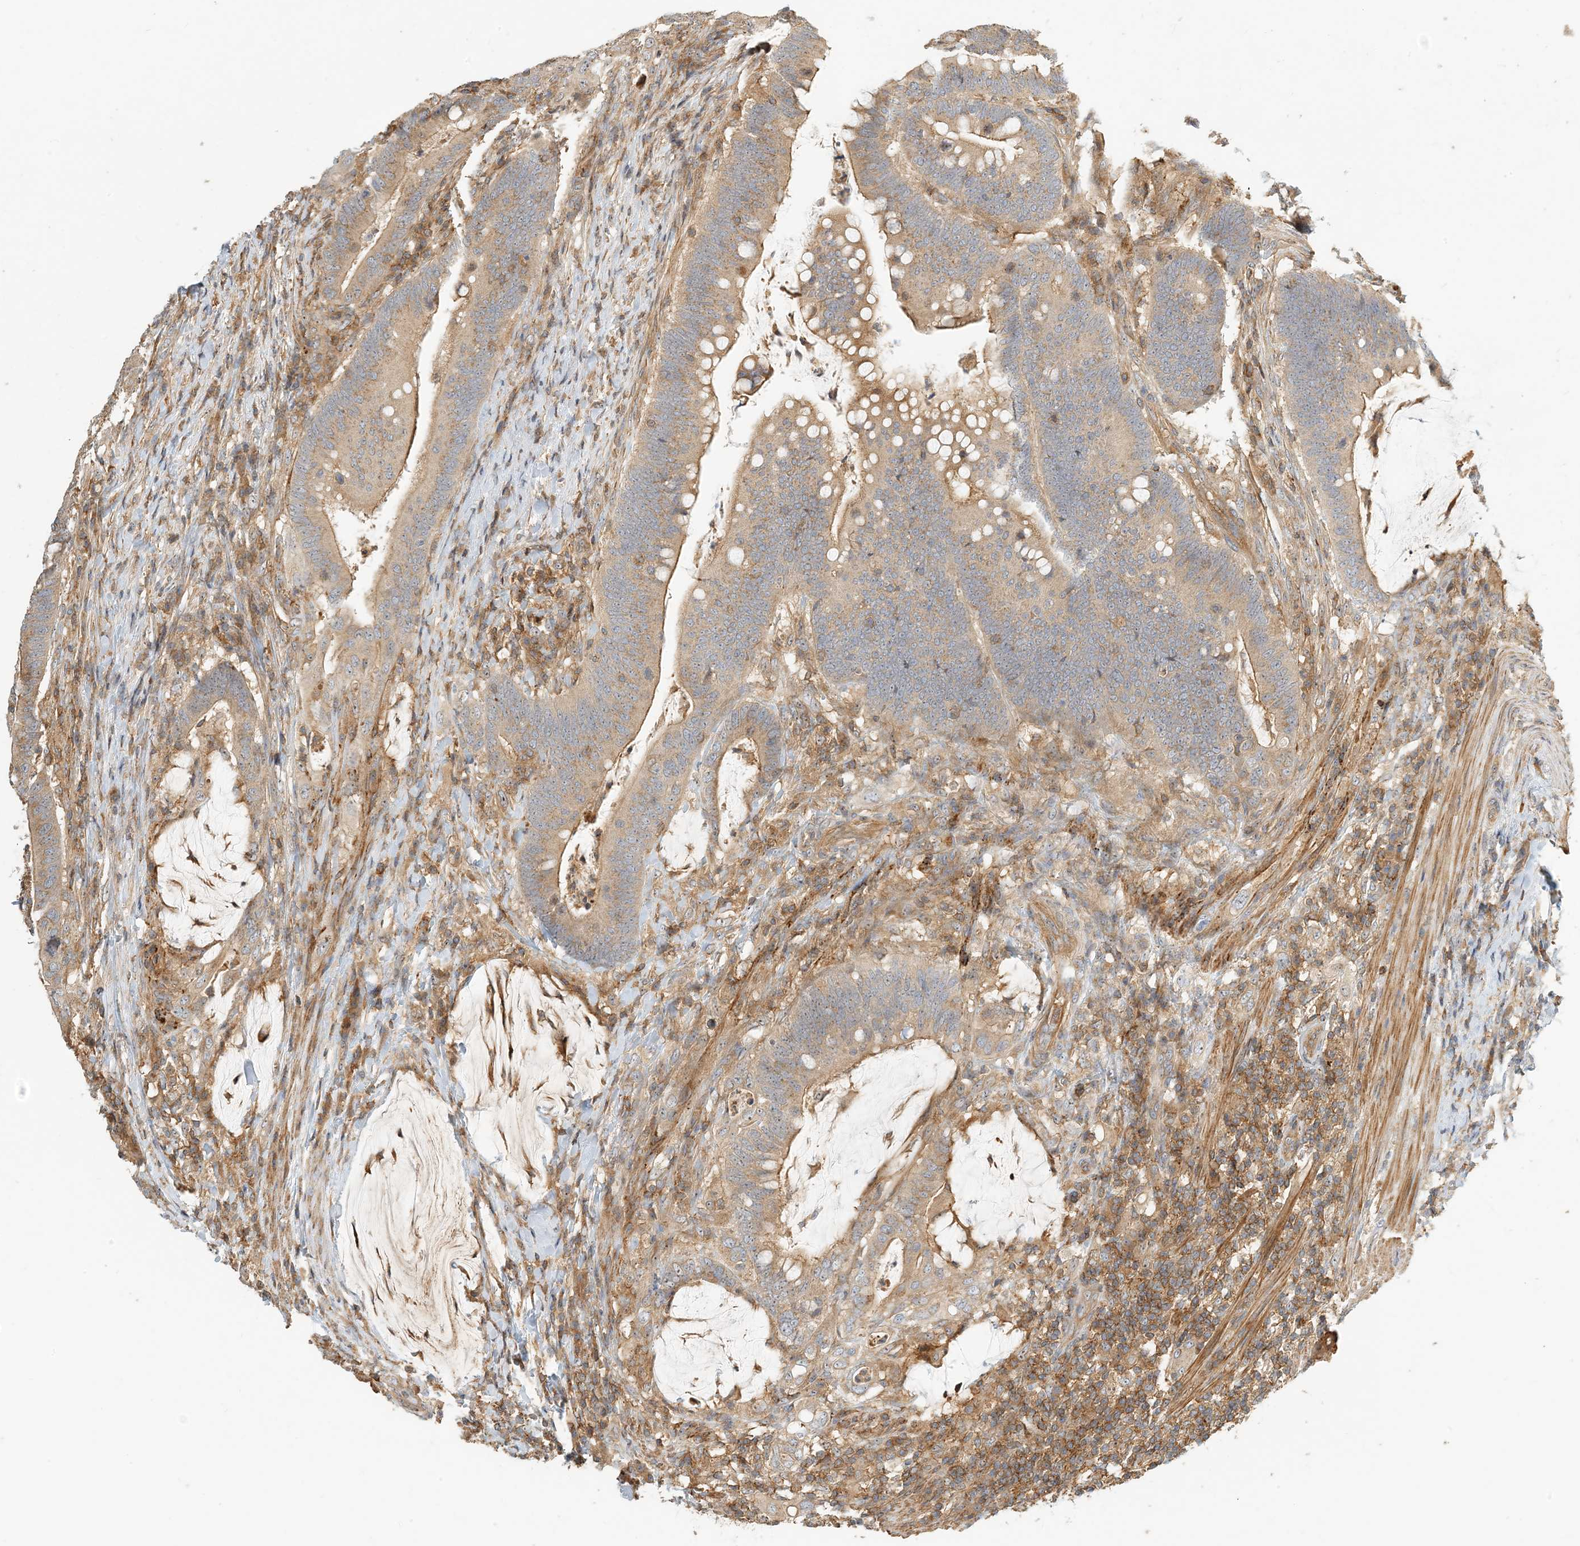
{"staining": {"intensity": "moderate", "quantity": ">75%", "location": "cytoplasmic/membranous"}, "tissue": "colorectal cancer", "cell_type": "Tumor cells", "image_type": "cancer", "snomed": [{"axis": "morphology", "description": "Adenocarcinoma, NOS"}, {"axis": "topography", "description": "Colon"}], "caption": "Brown immunohistochemical staining in human colorectal adenocarcinoma exhibits moderate cytoplasmic/membranous positivity in about >75% of tumor cells.", "gene": "COLEC11", "patient": {"sex": "female", "age": 66}}